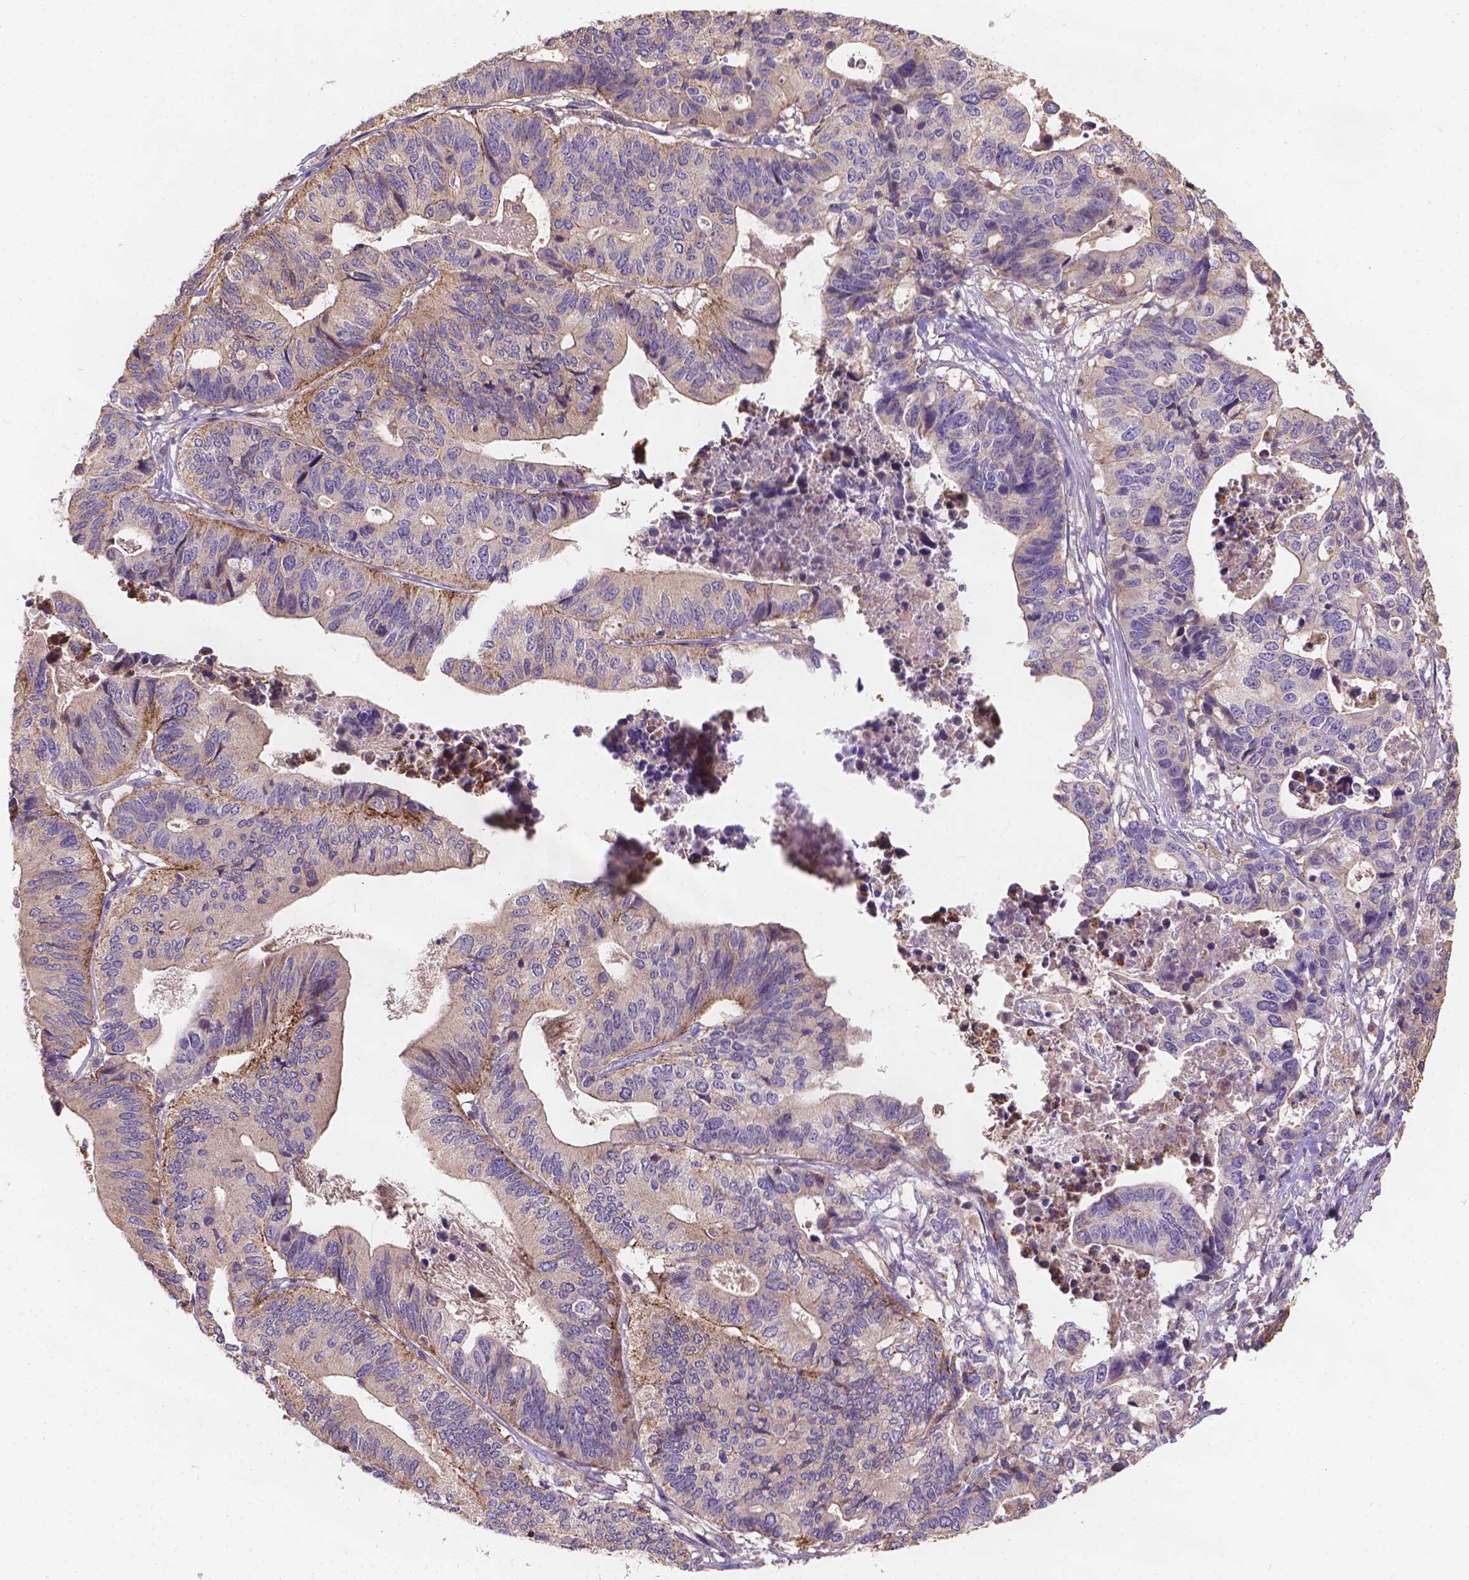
{"staining": {"intensity": "moderate", "quantity": "<25%", "location": "cytoplasmic/membranous"}, "tissue": "stomach cancer", "cell_type": "Tumor cells", "image_type": "cancer", "snomed": [{"axis": "morphology", "description": "Adenocarcinoma, NOS"}, {"axis": "topography", "description": "Stomach, upper"}], "caption": "Immunohistochemistry histopathology image of human adenocarcinoma (stomach) stained for a protein (brown), which reveals low levels of moderate cytoplasmic/membranous staining in approximately <25% of tumor cells.", "gene": "CDK10", "patient": {"sex": "female", "age": 67}}